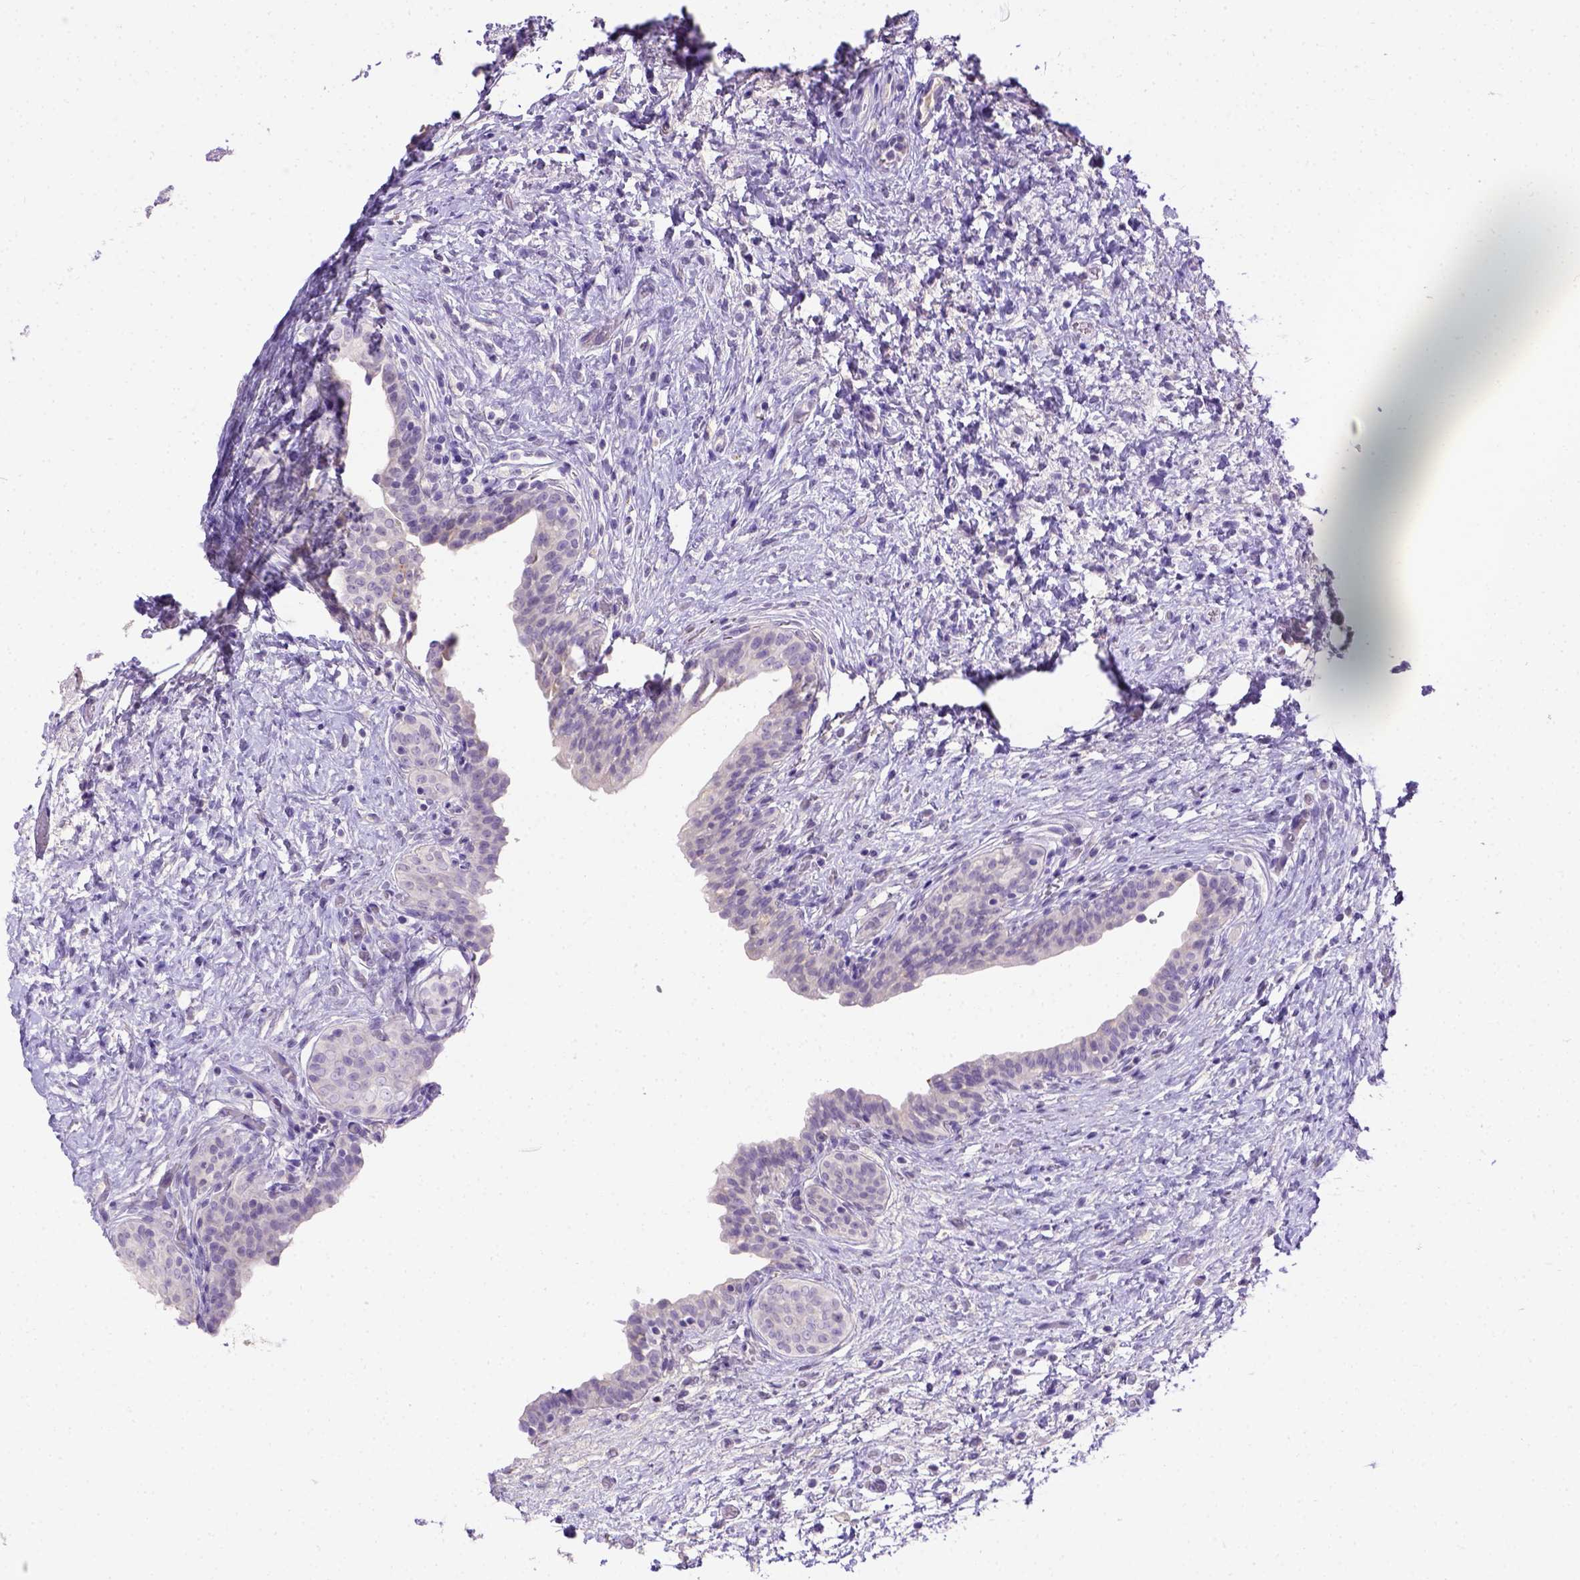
{"staining": {"intensity": "moderate", "quantity": "<25%", "location": "cytoplasmic/membranous"}, "tissue": "urinary bladder", "cell_type": "Urothelial cells", "image_type": "normal", "snomed": [{"axis": "morphology", "description": "Normal tissue, NOS"}, {"axis": "topography", "description": "Urinary bladder"}], "caption": "The micrograph shows a brown stain indicating the presence of a protein in the cytoplasmic/membranous of urothelial cells in urinary bladder. The protein of interest is shown in brown color, while the nuclei are stained blue.", "gene": "B3GAT1", "patient": {"sex": "male", "age": 69}}